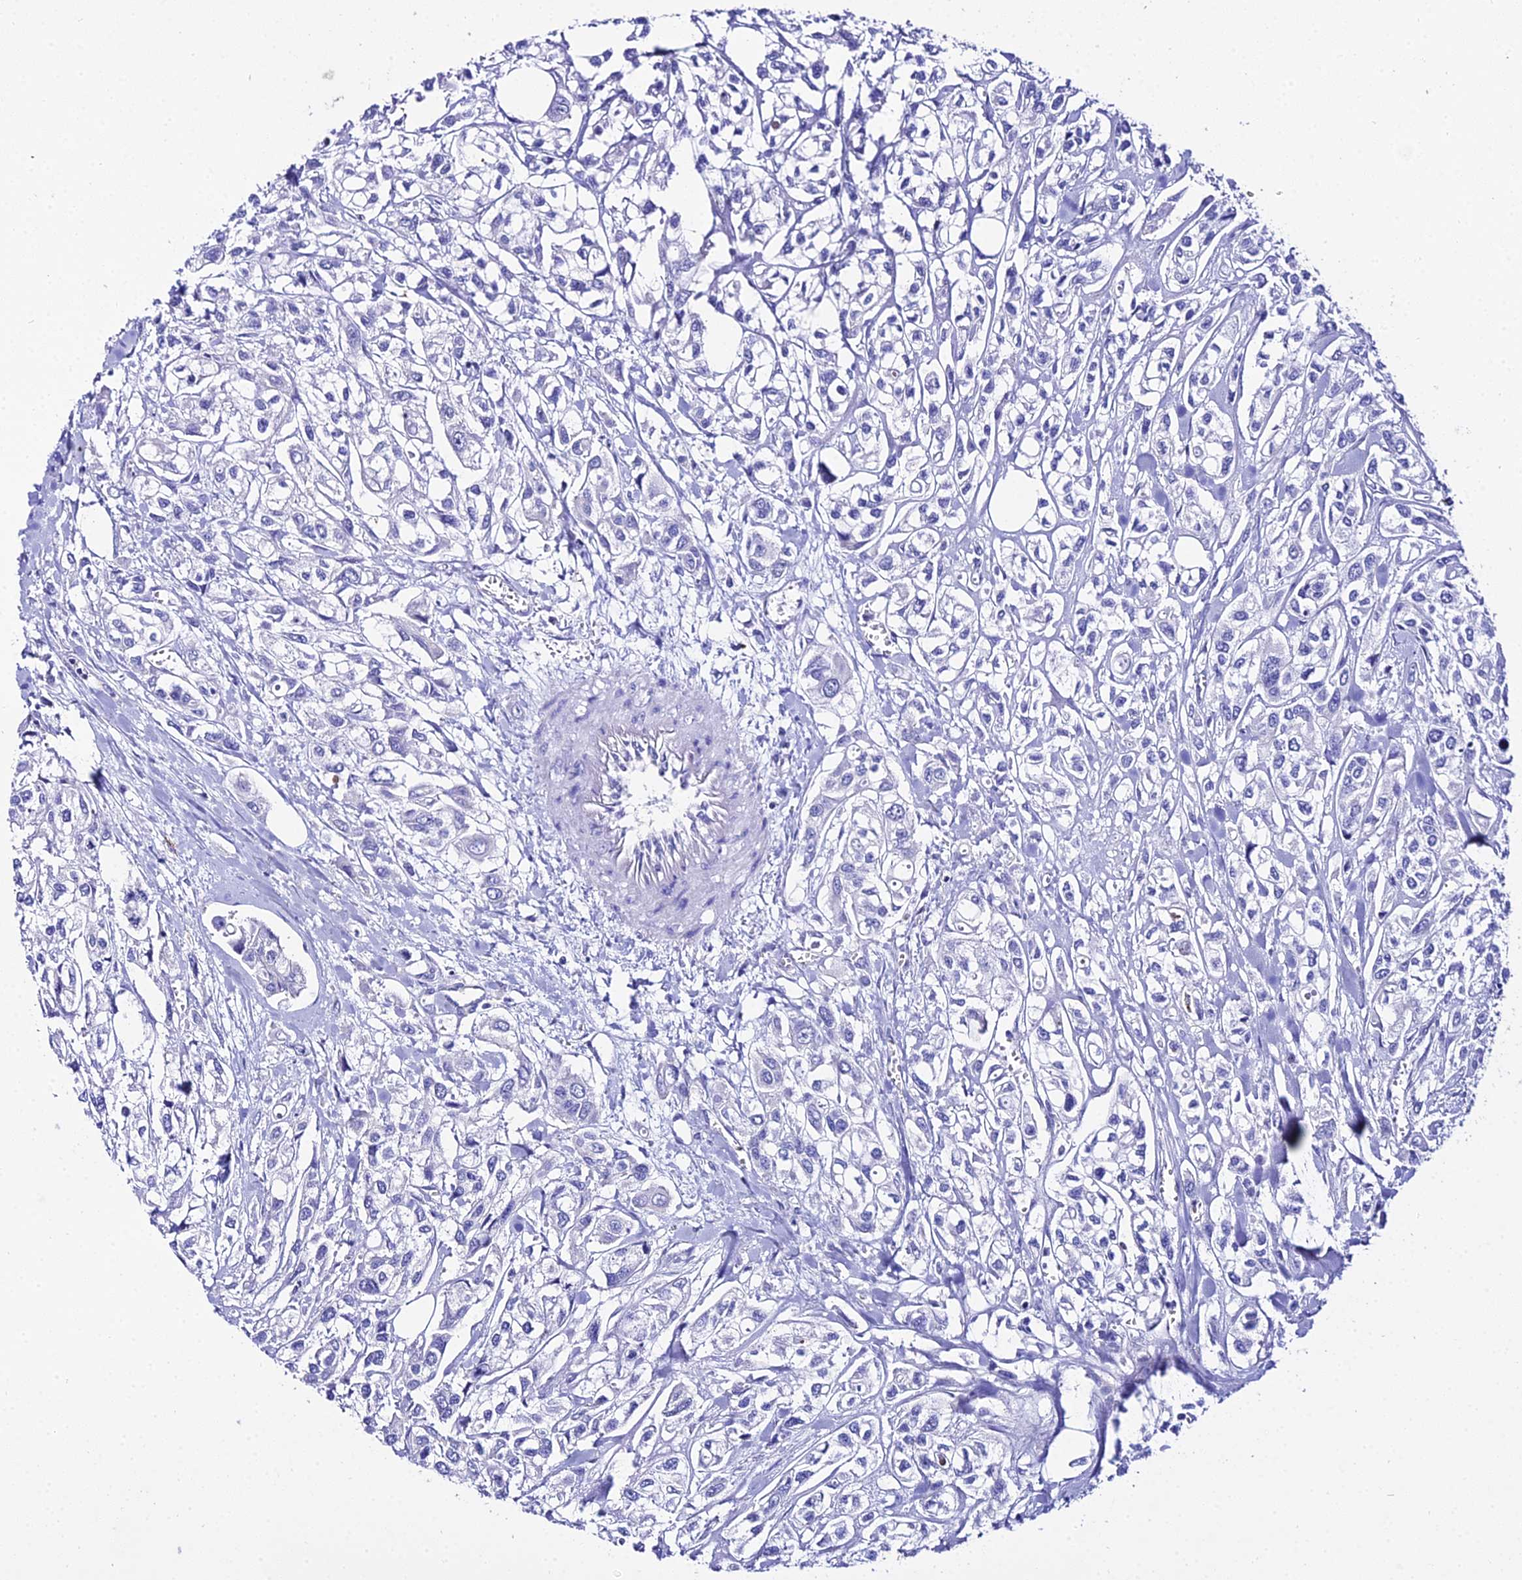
{"staining": {"intensity": "negative", "quantity": "none", "location": "none"}, "tissue": "urothelial cancer", "cell_type": "Tumor cells", "image_type": "cancer", "snomed": [{"axis": "morphology", "description": "Urothelial carcinoma, High grade"}, {"axis": "topography", "description": "Urinary bladder"}], "caption": "This is a micrograph of IHC staining of high-grade urothelial carcinoma, which shows no expression in tumor cells.", "gene": "TUBA3D", "patient": {"sex": "male", "age": 67}}